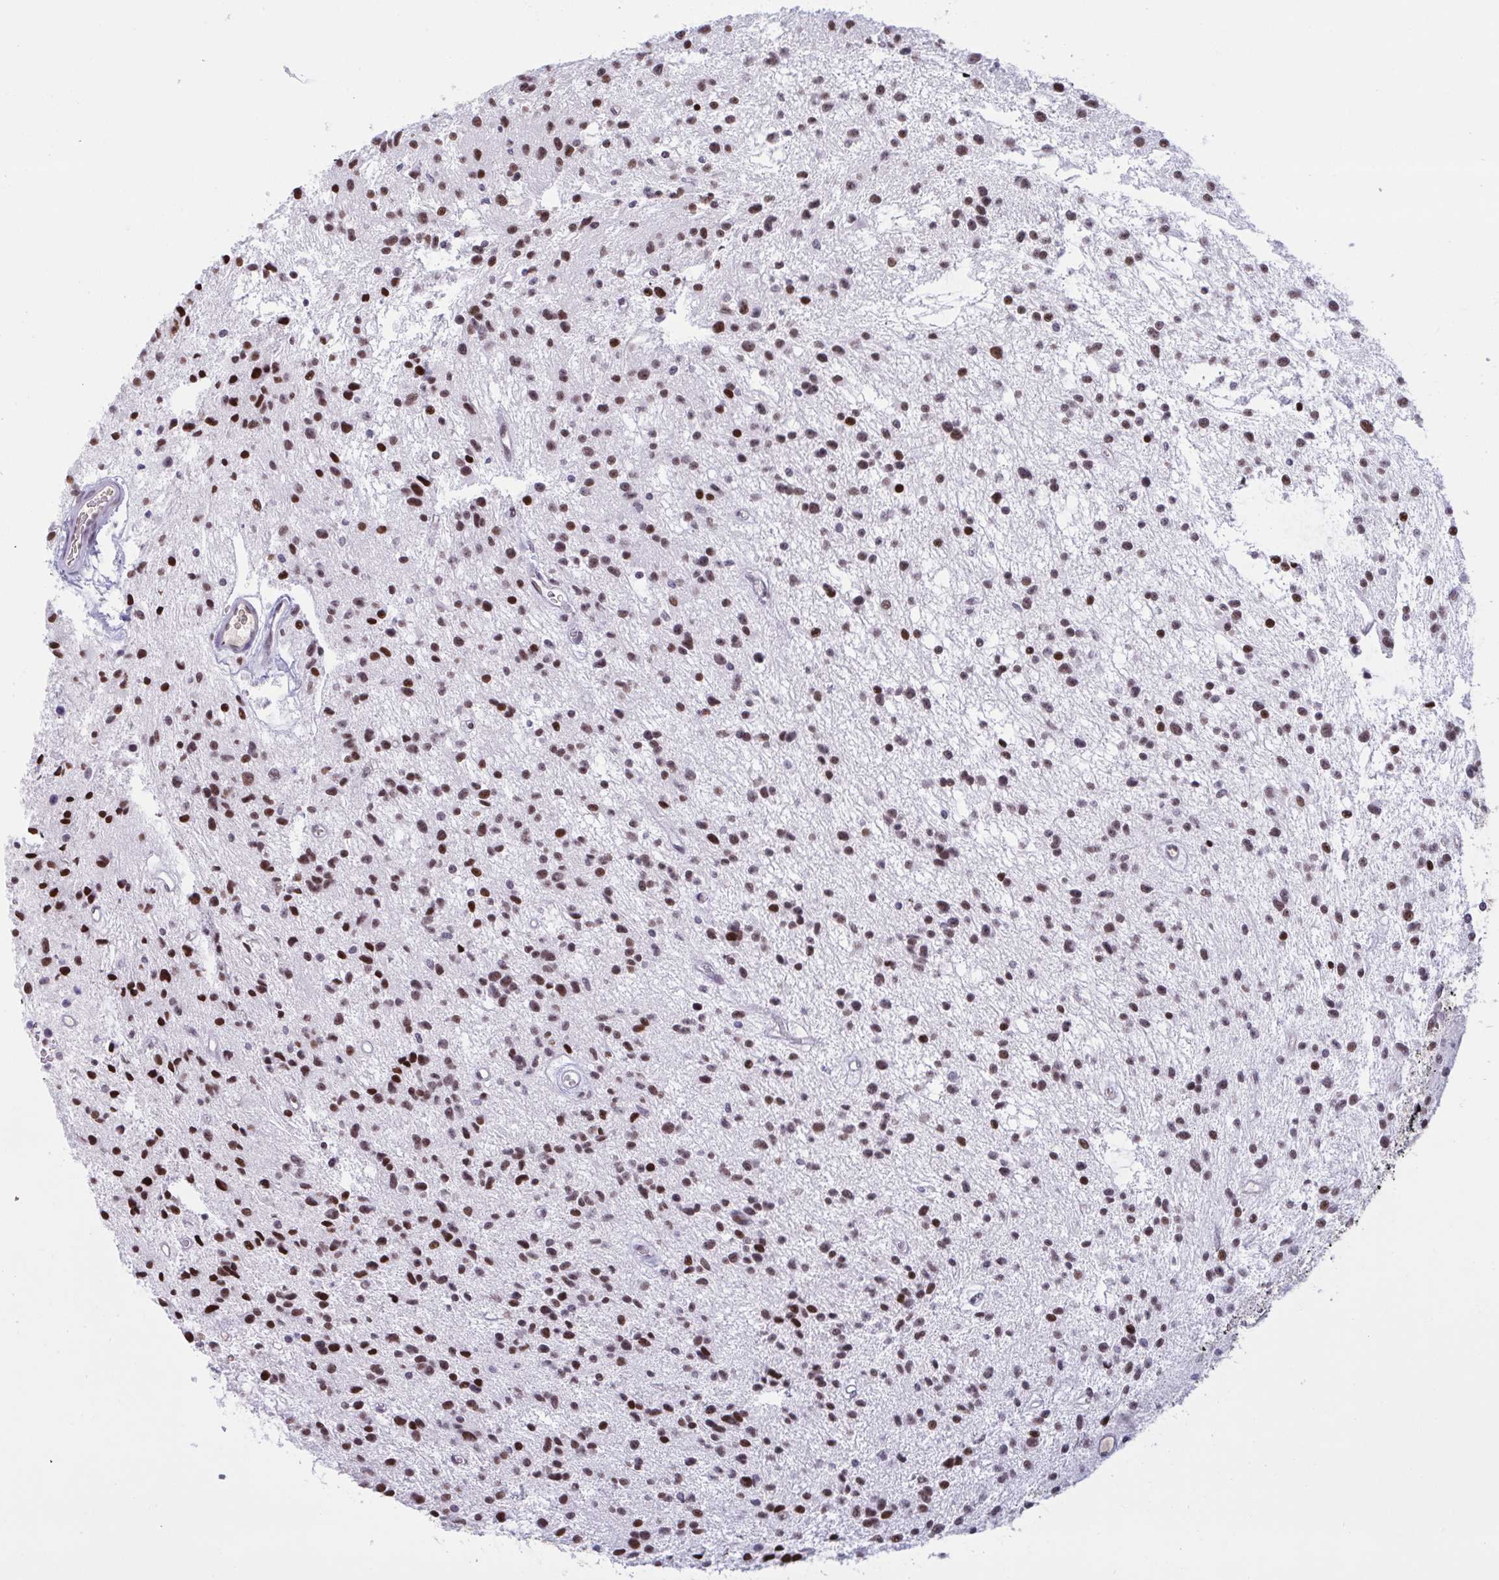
{"staining": {"intensity": "strong", "quantity": ">75%", "location": "nuclear"}, "tissue": "glioma", "cell_type": "Tumor cells", "image_type": "cancer", "snomed": [{"axis": "morphology", "description": "Glioma, malignant, Low grade"}, {"axis": "topography", "description": "Brain"}], "caption": "A histopathology image of human malignant low-grade glioma stained for a protein shows strong nuclear brown staining in tumor cells. (IHC, brightfield microscopy, high magnification).", "gene": "CBFA2T2", "patient": {"sex": "male", "age": 43}}